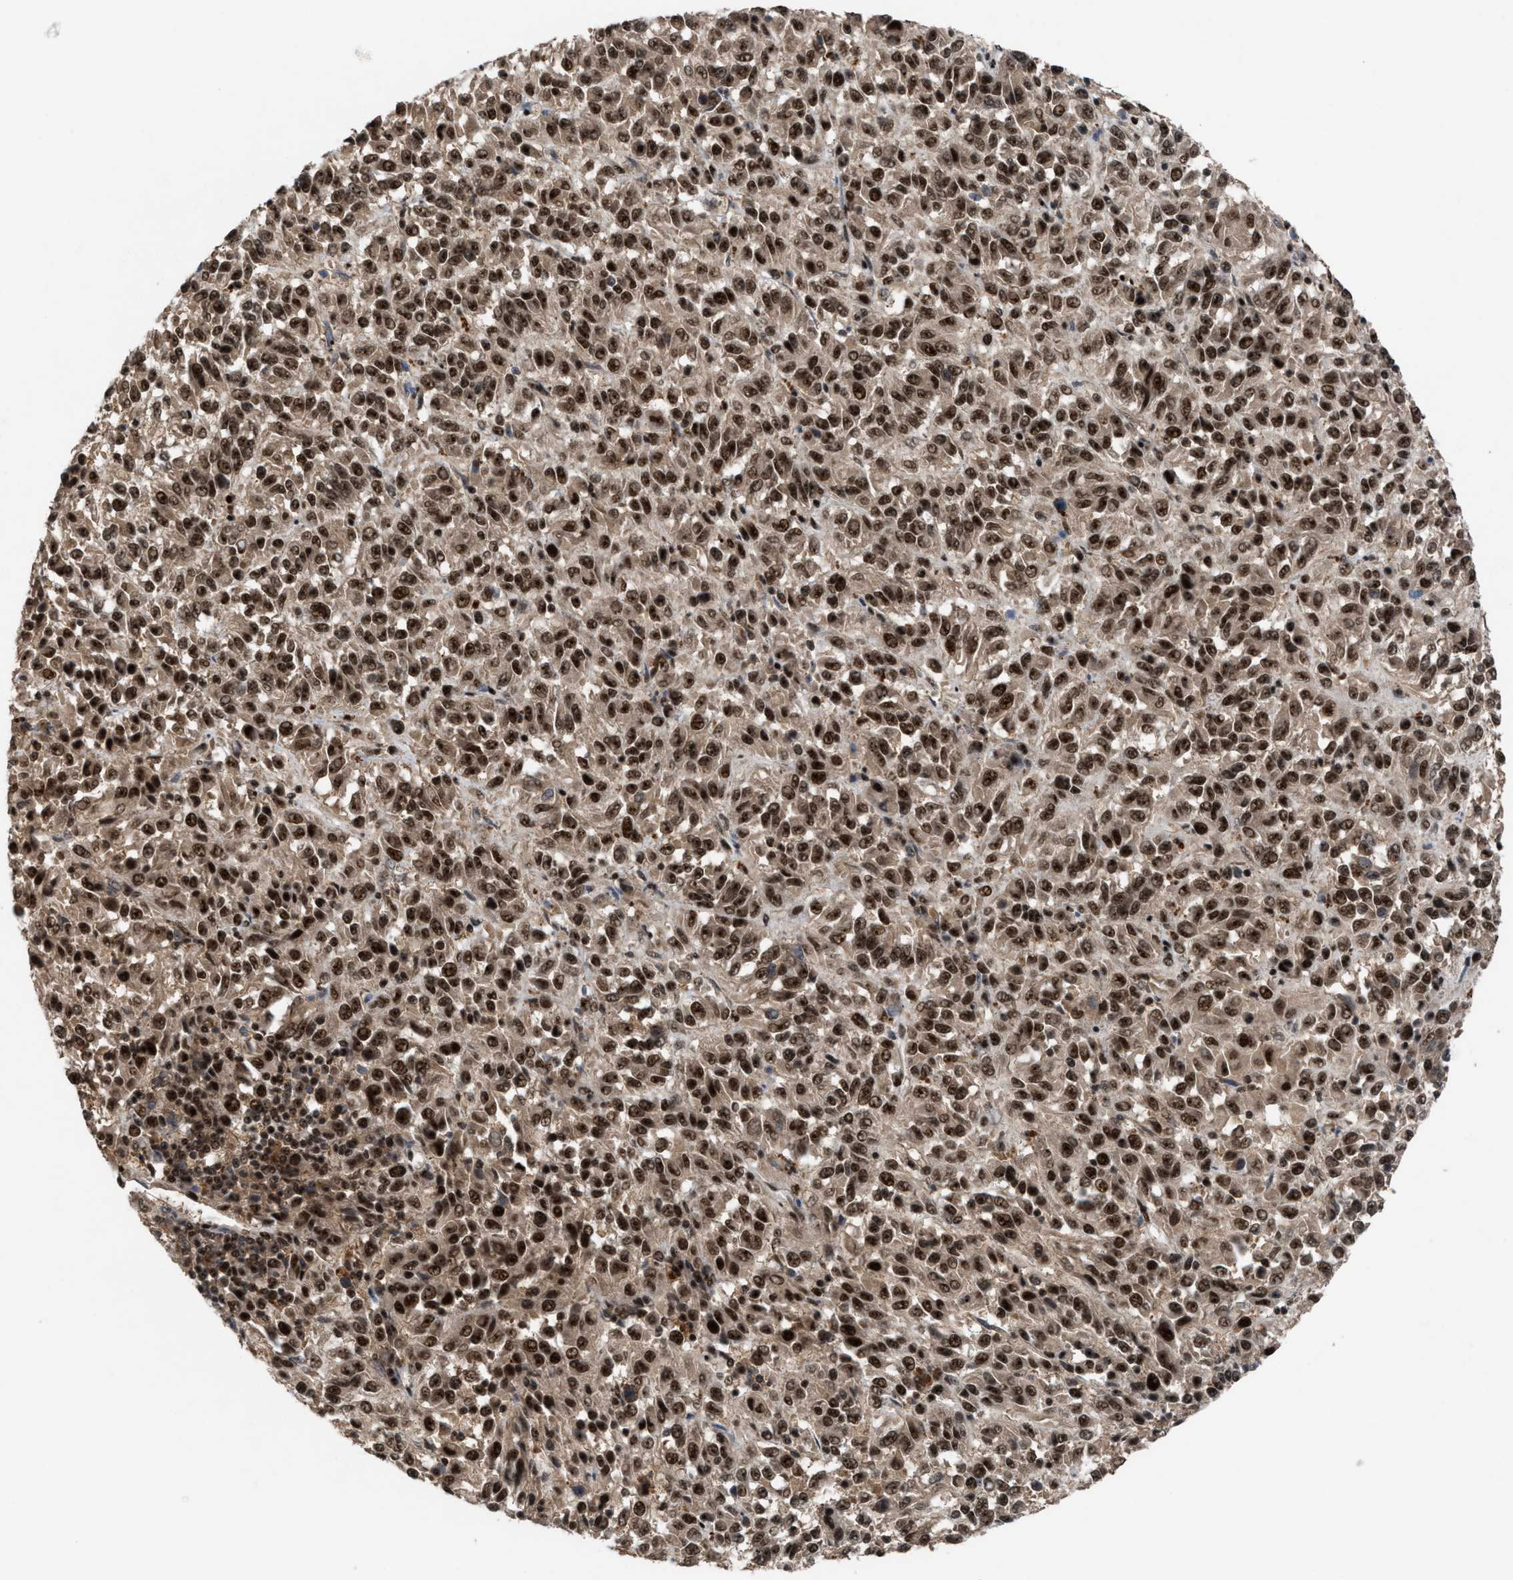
{"staining": {"intensity": "strong", "quantity": ">75%", "location": "cytoplasmic/membranous,nuclear"}, "tissue": "melanoma", "cell_type": "Tumor cells", "image_type": "cancer", "snomed": [{"axis": "morphology", "description": "Malignant melanoma, Metastatic site"}, {"axis": "topography", "description": "Lung"}], "caption": "Strong cytoplasmic/membranous and nuclear staining for a protein is seen in about >75% of tumor cells of melanoma using immunohistochemistry (IHC).", "gene": "PRPF4", "patient": {"sex": "male", "age": 64}}